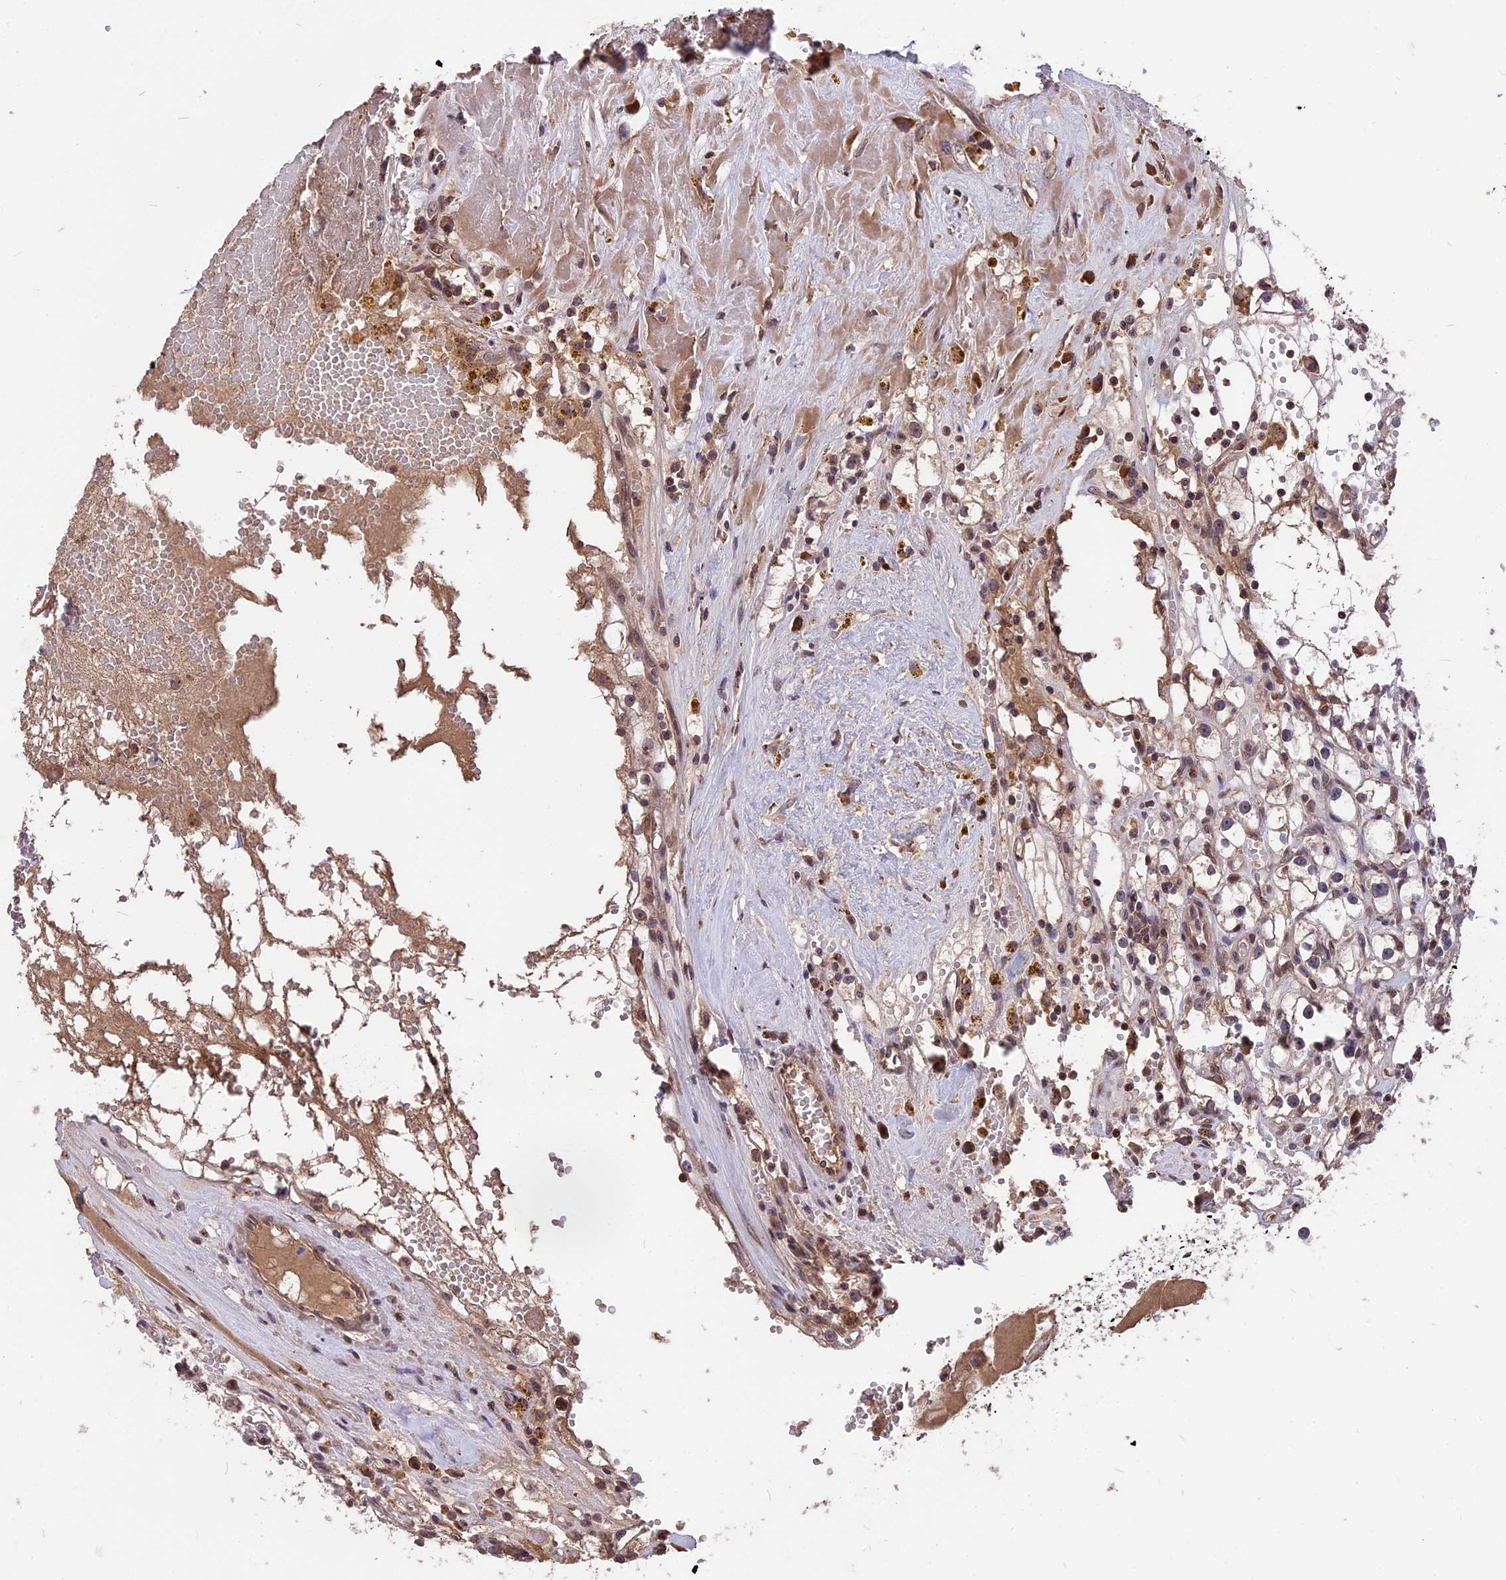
{"staining": {"intensity": "weak", "quantity": "<25%", "location": "nuclear"}, "tissue": "renal cancer", "cell_type": "Tumor cells", "image_type": "cancer", "snomed": [{"axis": "morphology", "description": "Adenocarcinoma, NOS"}, {"axis": "topography", "description": "Kidney"}], "caption": "The IHC histopathology image has no significant expression in tumor cells of adenocarcinoma (renal) tissue.", "gene": "ZNF598", "patient": {"sex": "male", "age": 56}}